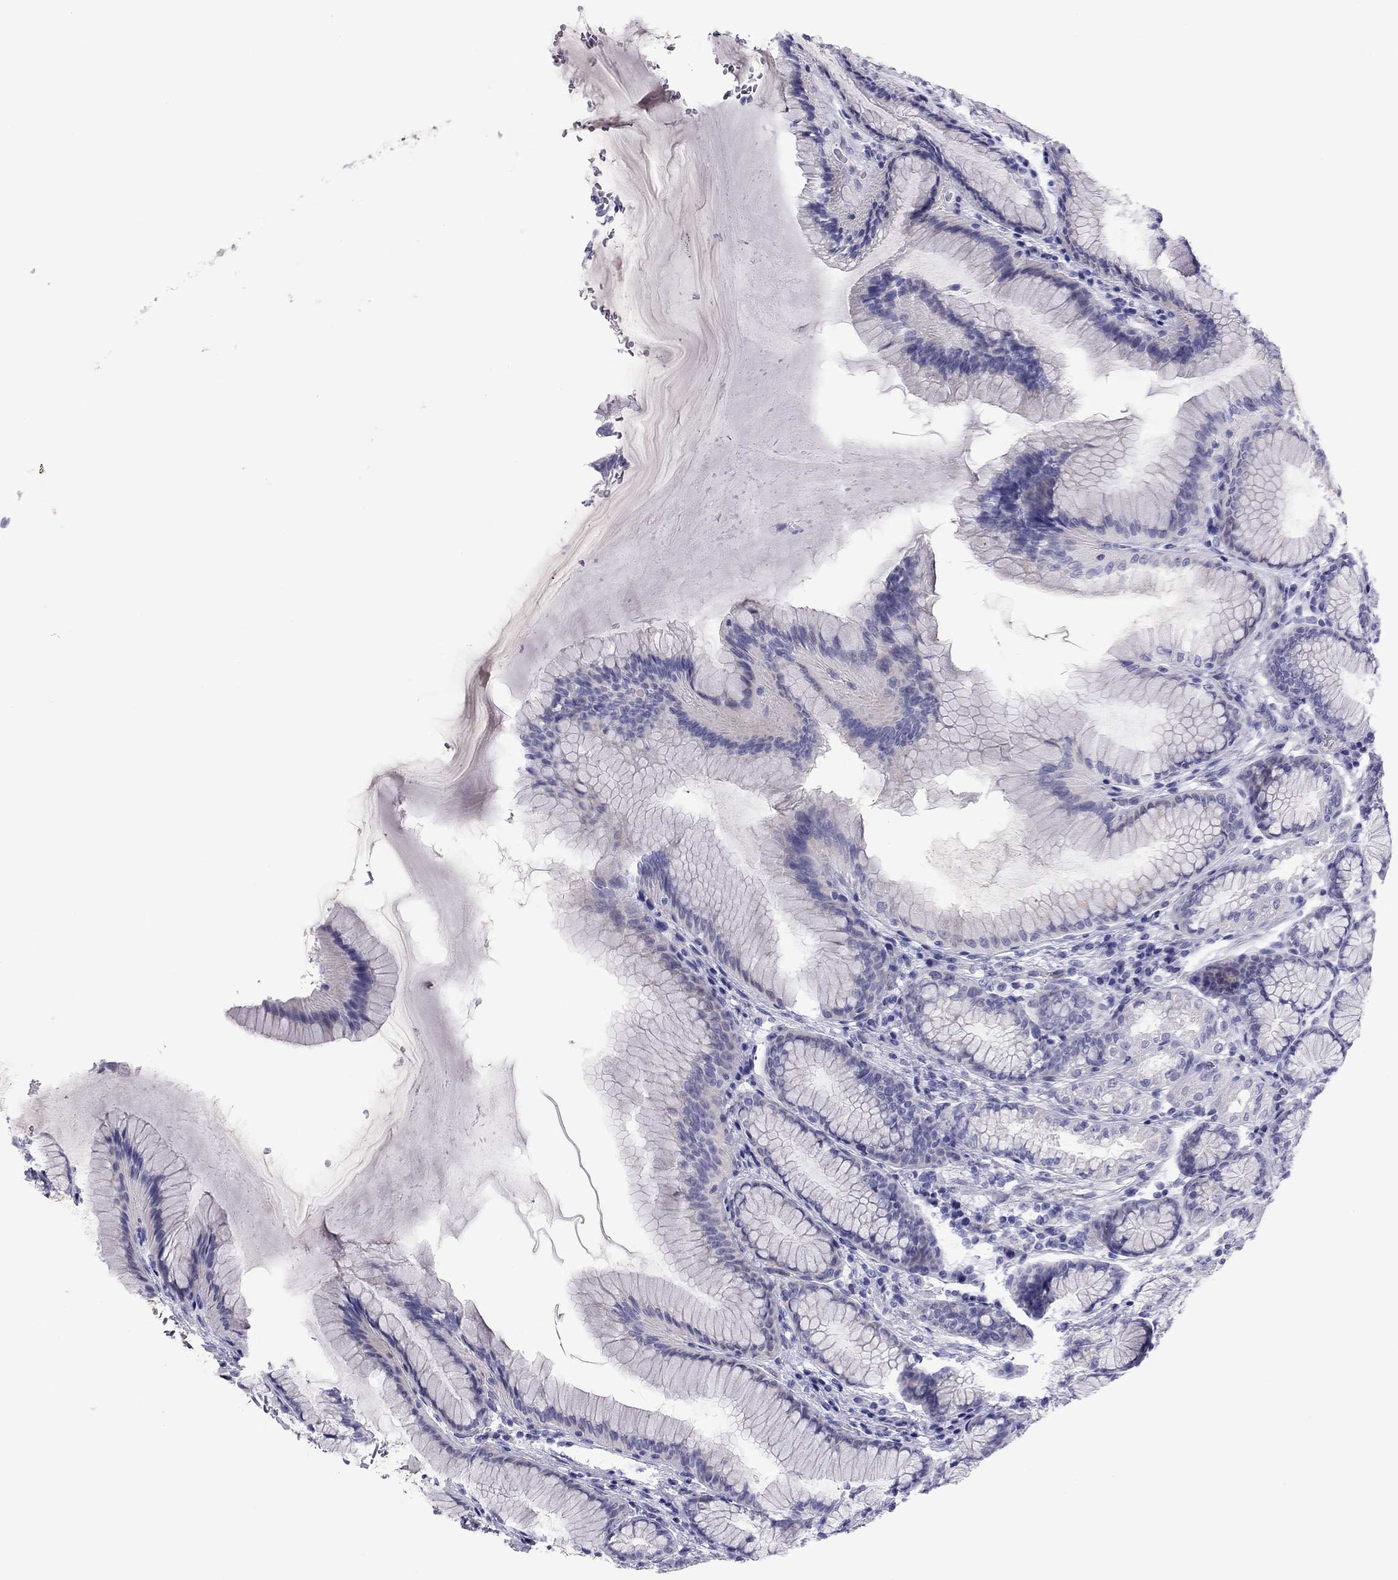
{"staining": {"intensity": "negative", "quantity": "none", "location": "none"}, "tissue": "stomach", "cell_type": "Glandular cells", "image_type": "normal", "snomed": [{"axis": "morphology", "description": "Normal tissue, NOS"}, {"axis": "morphology", "description": "Adenocarcinoma, NOS"}, {"axis": "topography", "description": "Stomach"}], "caption": "The photomicrograph reveals no significant expression in glandular cells of stomach.", "gene": "FSCN3", "patient": {"sex": "female", "age": 79}}